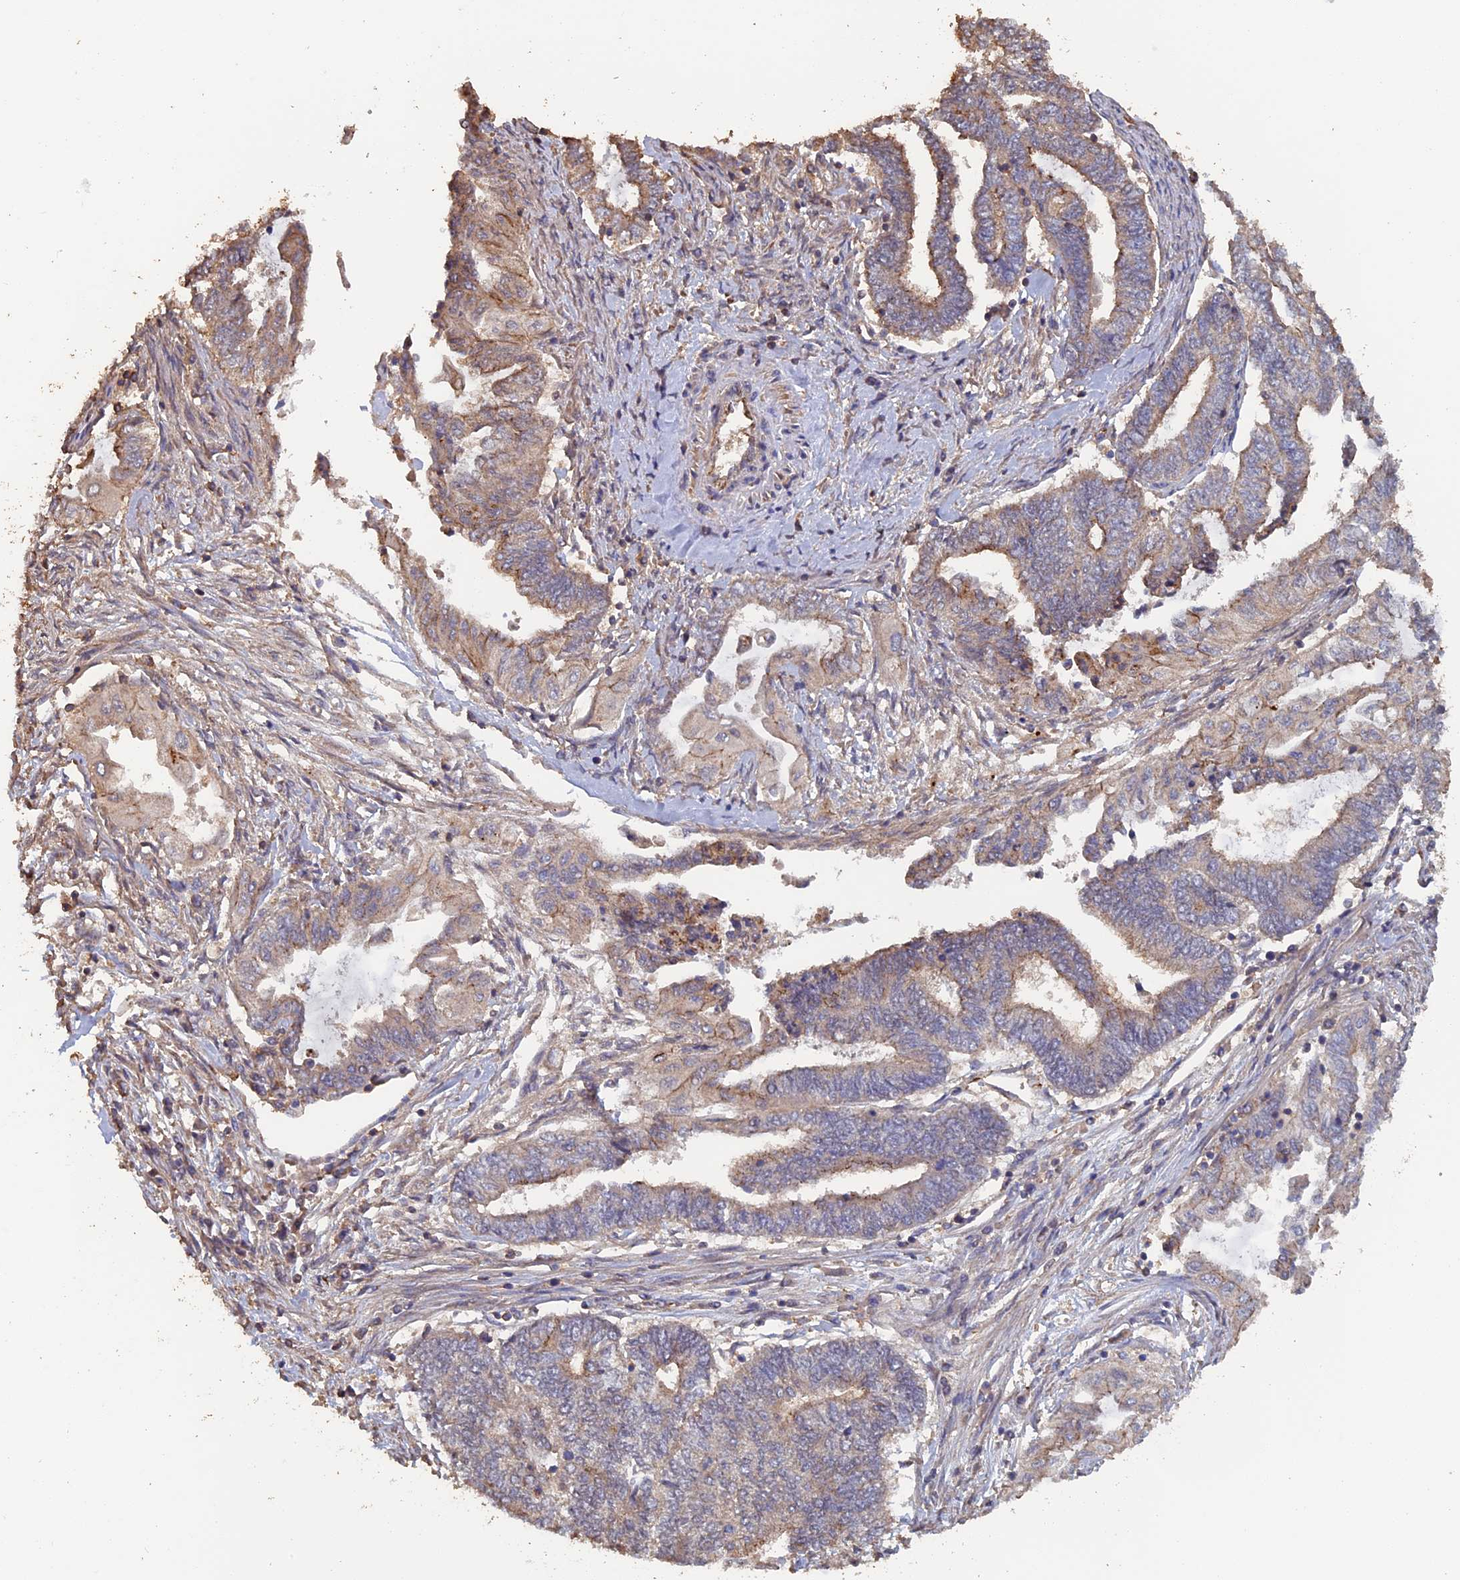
{"staining": {"intensity": "moderate", "quantity": "25%-75%", "location": "cytoplasmic/membranous"}, "tissue": "endometrial cancer", "cell_type": "Tumor cells", "image_type": "cancer", "snomed": [{"axis": "morphology", "description": "Adenocarcinoma, NOS"}, {"axis": "topography", "description": "Uterus"}, {"axis": "topography", "description": "Endometrium"}], "caption": "Protein staining shows moderate cytoplasmic/membranous staining in approximately 25%-75% of tumor cells in endometrial cancer (adenocarcinoma).", "gene": "PIGQ", "patient": {"sex": "female", "age": 70}}